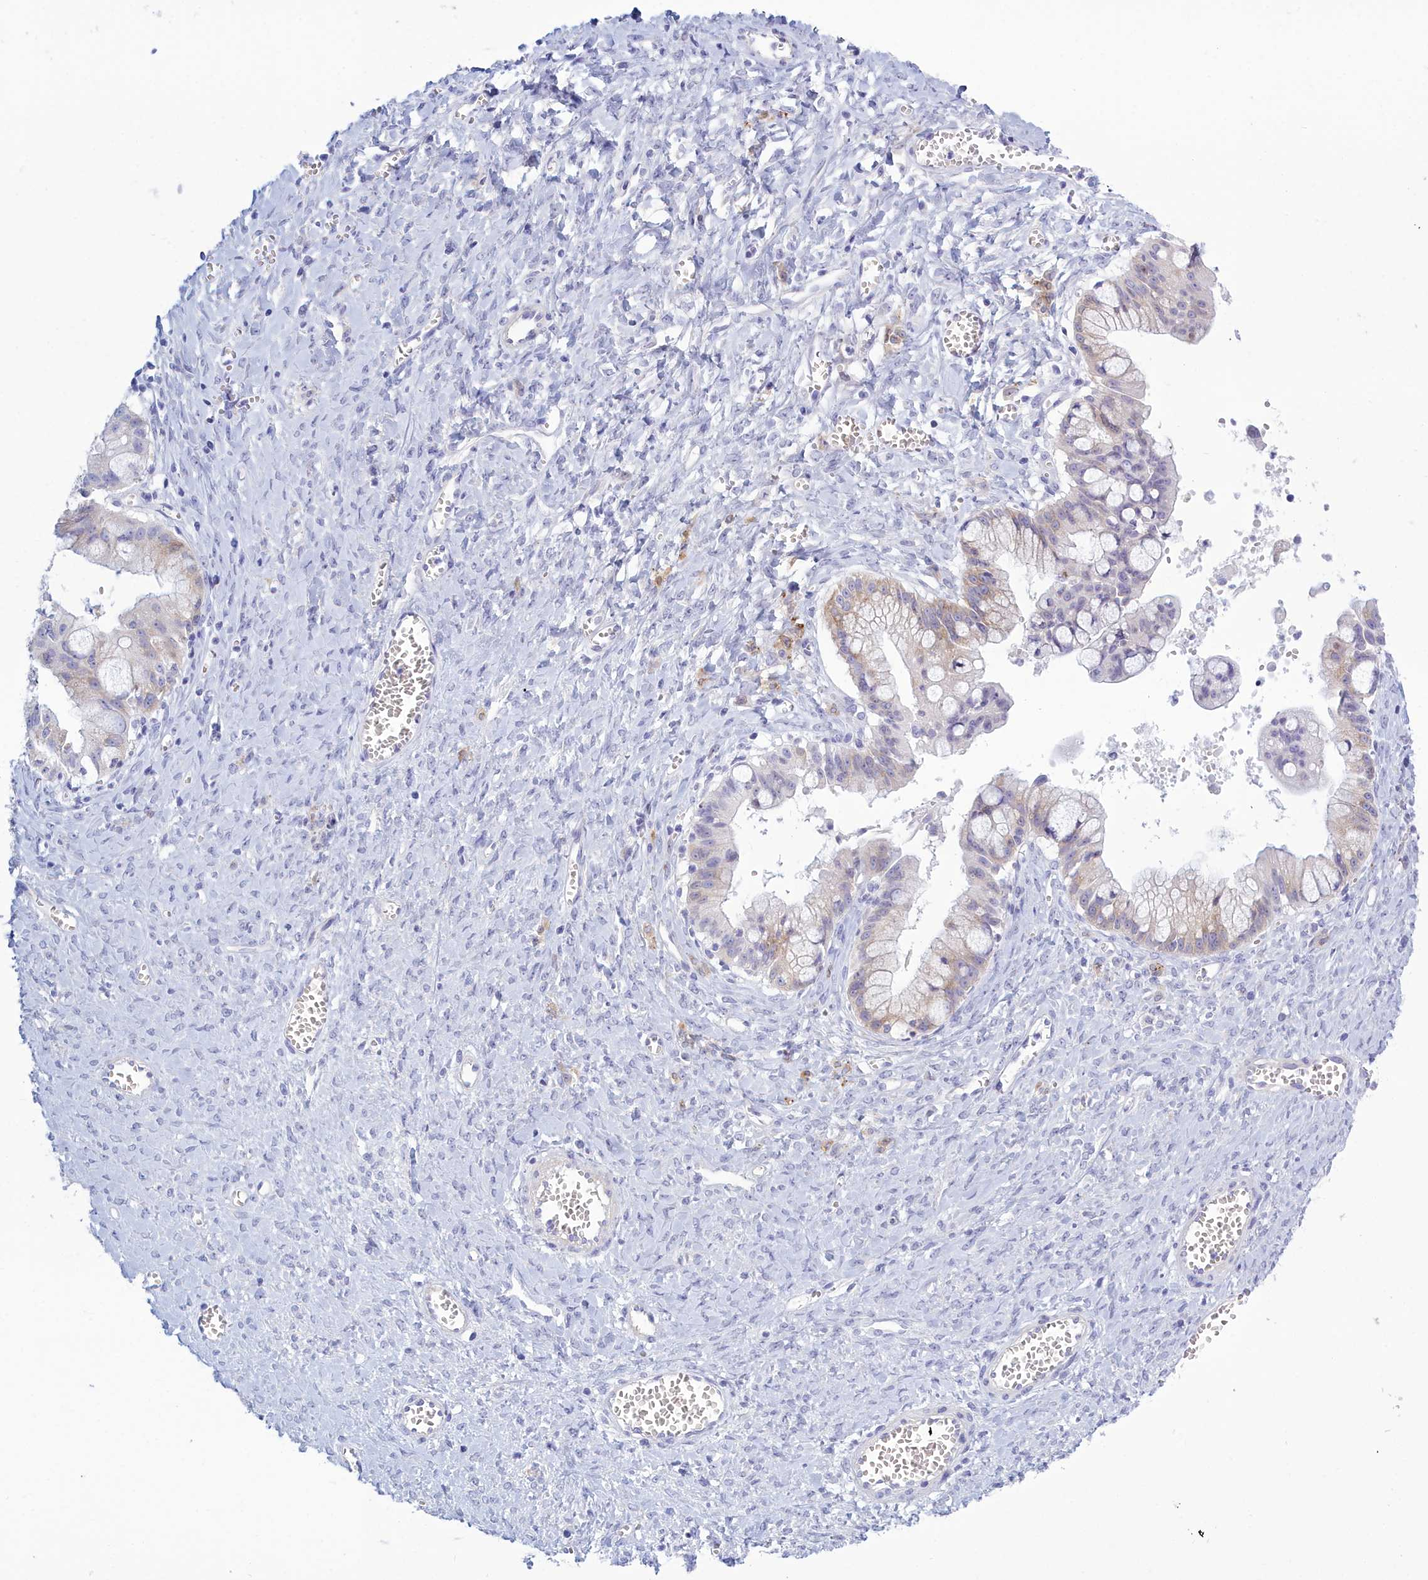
{"staining": {"intensity": "weak", "quantity": "<25%", "location": "cytoplasmic/membranous"}, "tissue": "ovarian cancer", "cell_type": "Tumor cells", "image_type": "cancer", "snomed": [{"axis": "morphology", "description": "Cystadenocarcinoma, mucinous, NOS"}, {"axis": "topography", "description": "Ovary"}], "caption": "Human ovarian cancer (mucinous cystadenocarcinoma) stained for a protein using immunohistochemistry (IHC) exhibits no staining in tumor cells.", "gene": "TMEM97", "patient": {"sex": "female", "age": 70}}